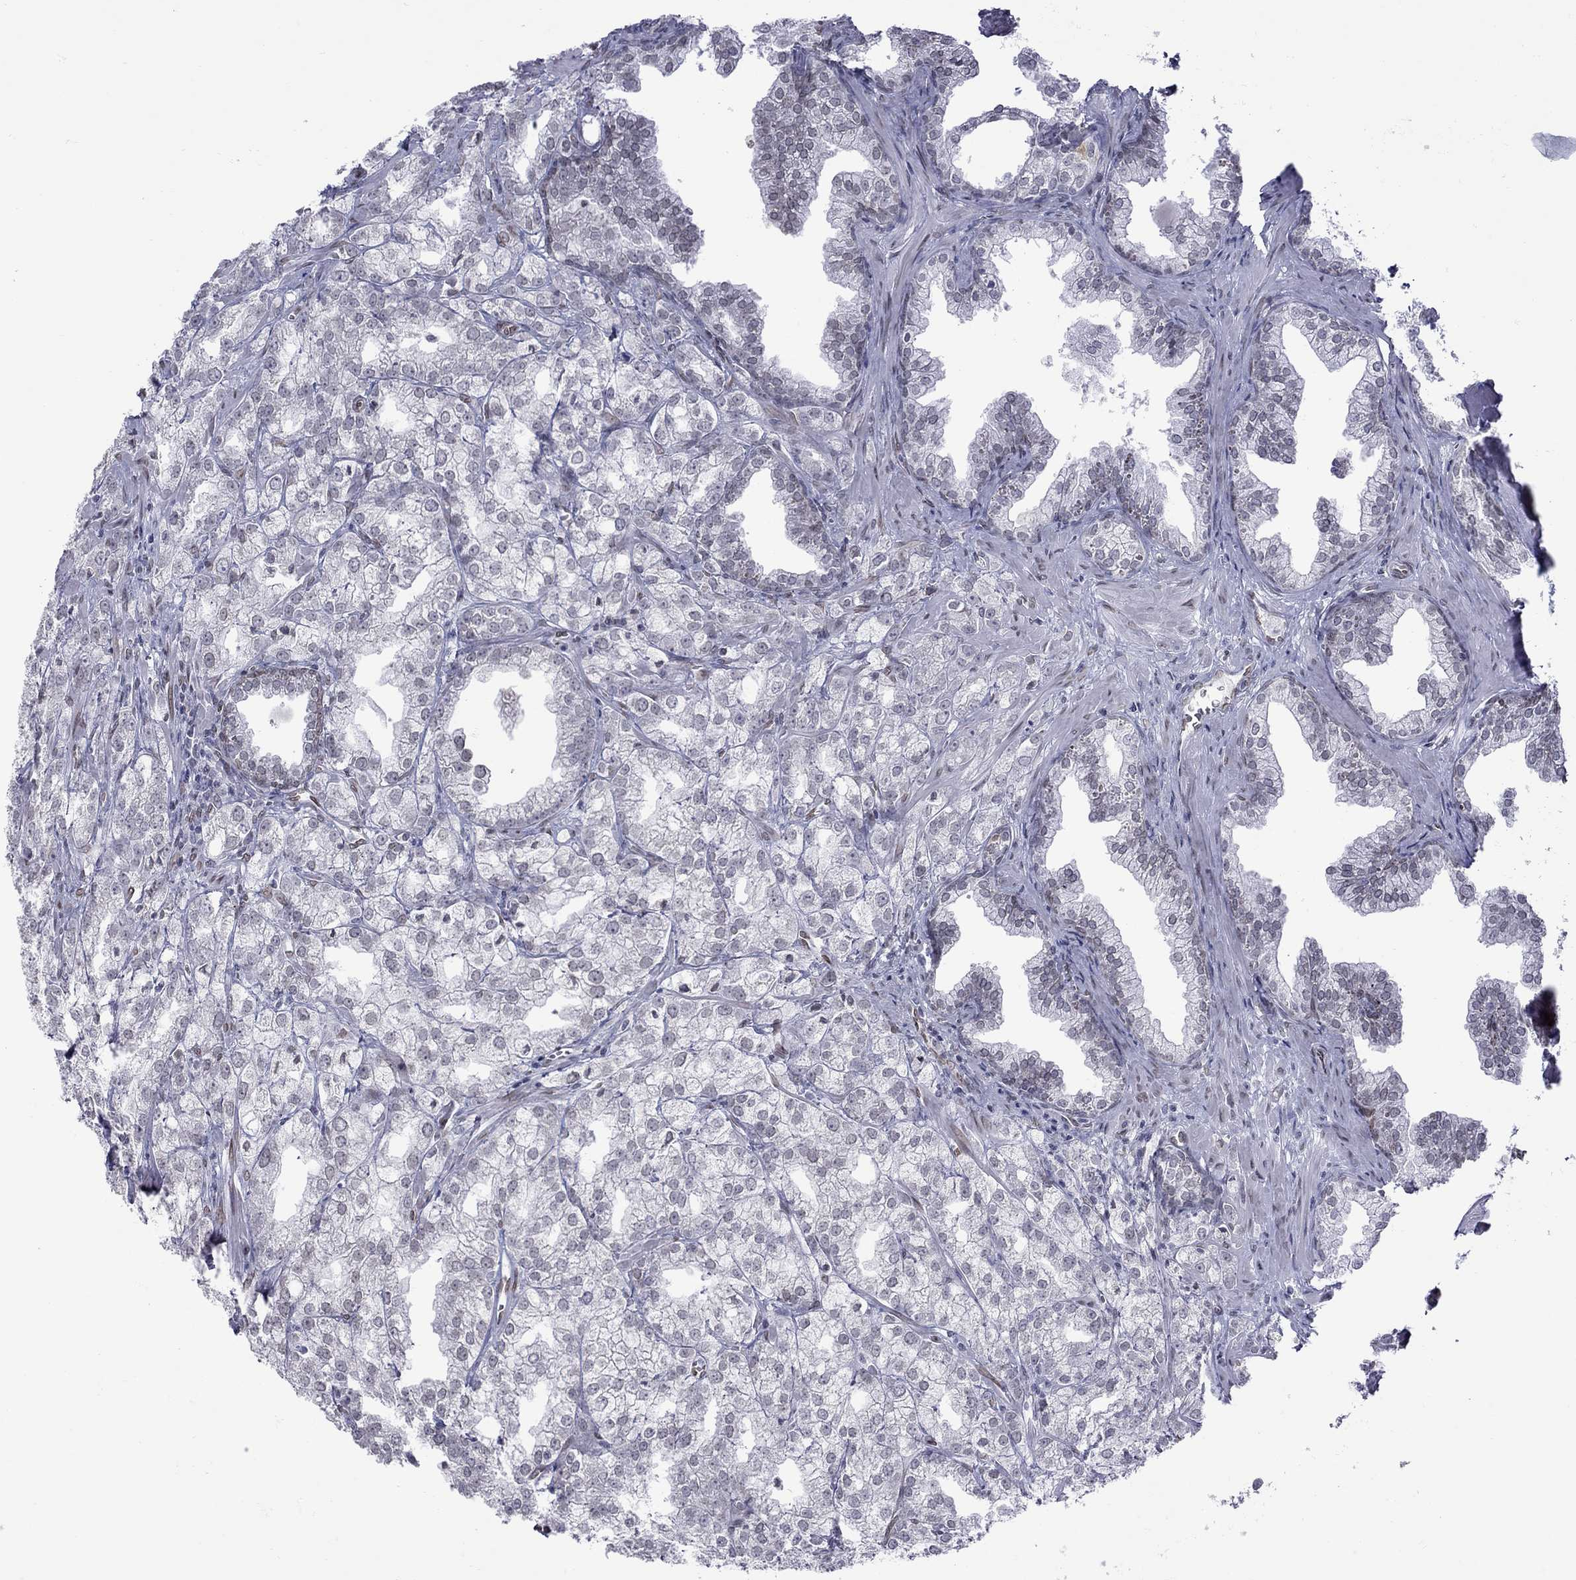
{"staining": {"intensity": "negative", "quantity": "none", "location": "none"}, "tissue": "prostate cancer", "cell_type": "Tumor cells", "image_type": "cancer", "snomed": [{"axis": "morphology", "description": "Adenocarcinoma, NOS"}, {"axis": "topography", "description": "Prostate"}], "caption": "Tumor cells show no significant positivity in adenocarcinoma (prostate).", "gene": "CLTCL1", "patient": {"sex": "male", "age": 70}}